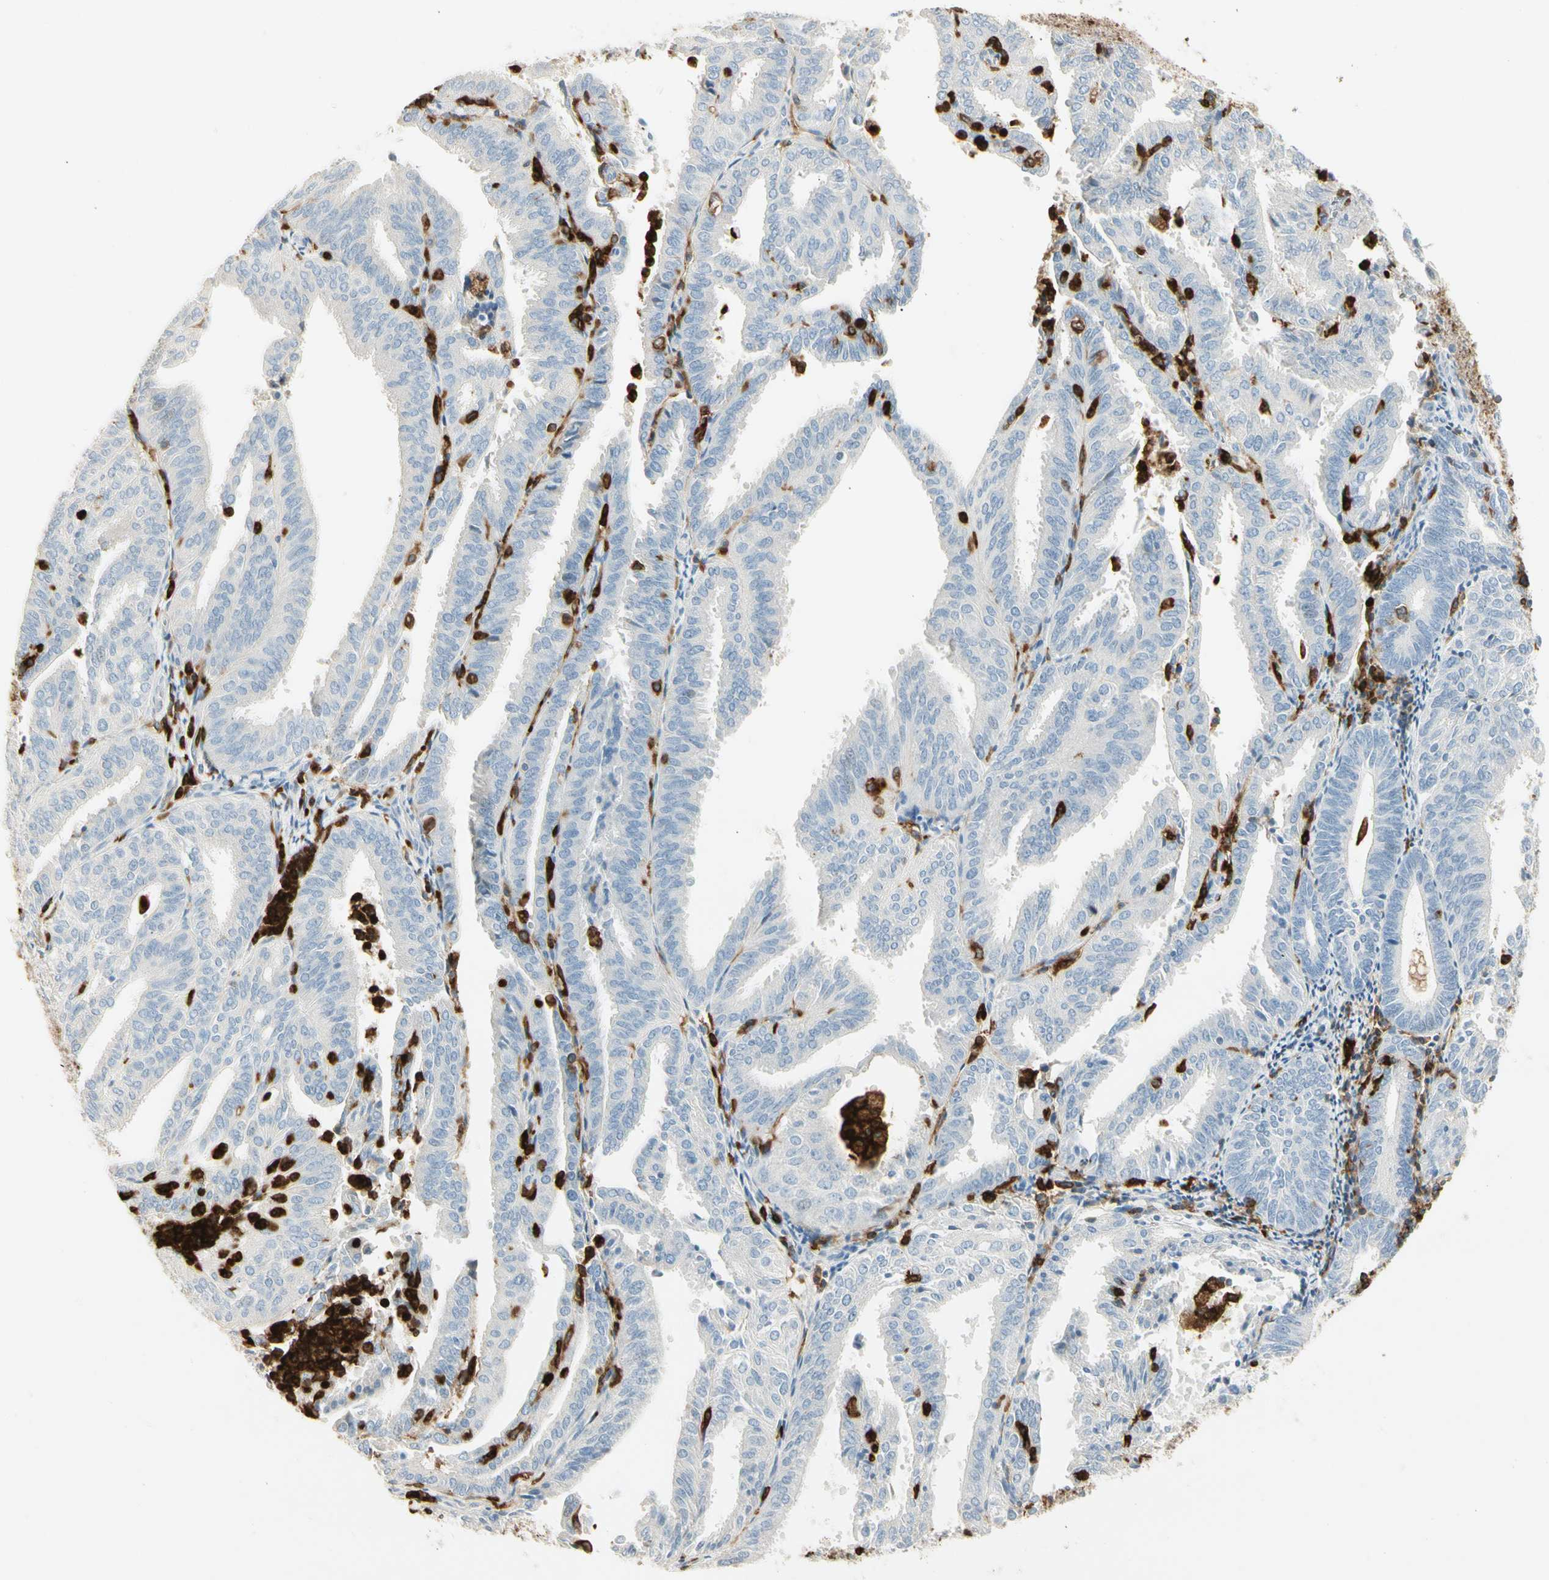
{"staining": {"intensity": "negative", "quantity": "none", "location": "none"}, "tissue": "endometrial cancer", "cell_type": "Tumor cells", "image_type": "cancer", "snomed": [{"axis": "morphology", "description": "Adenocarcinoma, NOS"}, {"axis": "topography", "description": "Uterus"}], "caption": "A micrograph of adenocarcinoma (endometrial) stained for a protein exhibits no brown staining in tumor cells. (IHC, brightfield microscopy, high magnification).", "gene": "ITGB2", "patient": {"sex": "female", "age": 60}}